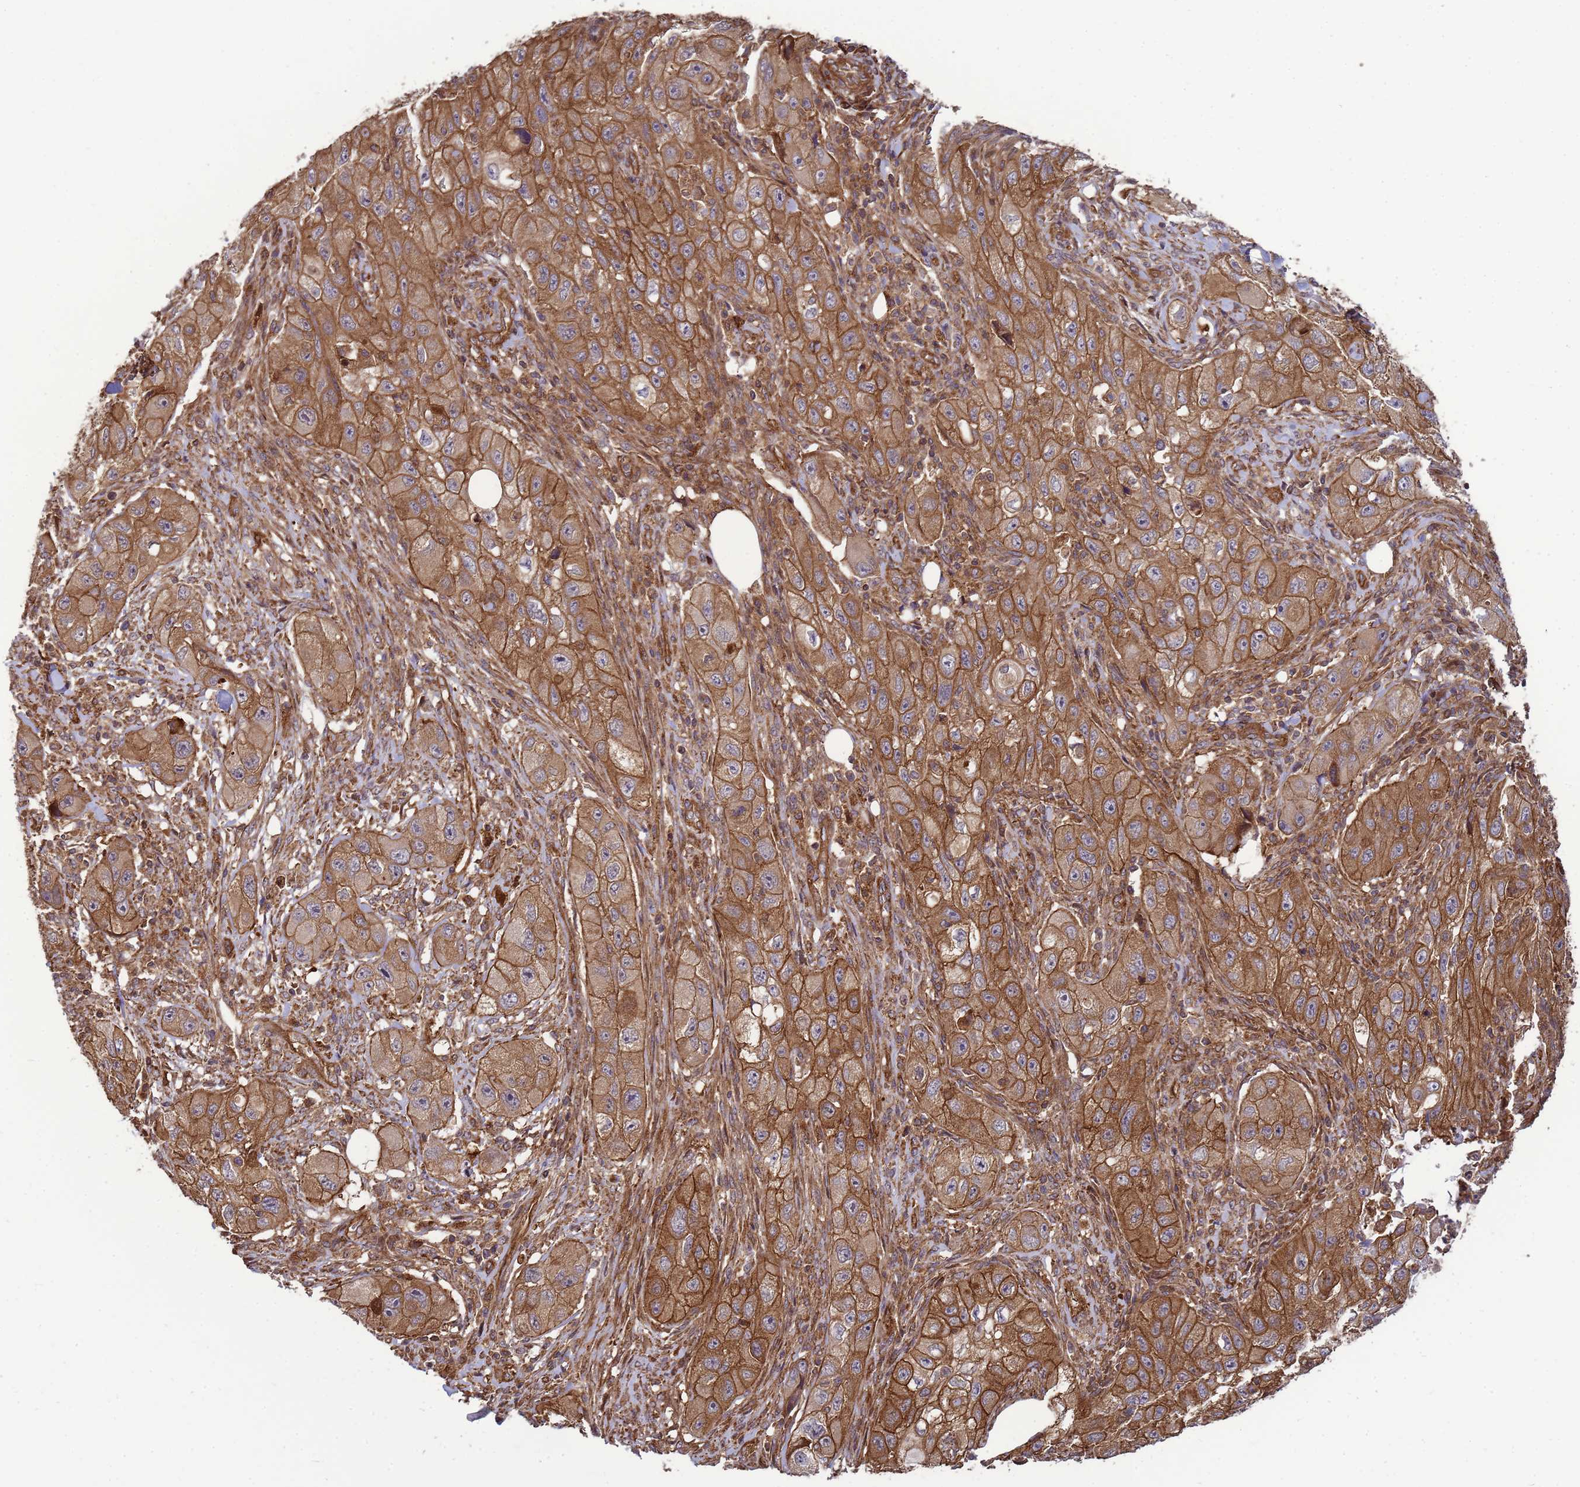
{"staining": {"intensity": "moderate", "quantity": ">75%", "location": "cytoplasmic/membranous"}, "tissue": "skin cancer", "cell_type": "Tumor cells", "image_type": "cancer", "snomed": [{"axis": "morphology", "description": "Squamous cell carcinoma, NOS"}, {"axis": "topography", "description": "Skin"}, {"axis": "topography", "description": "Subcutis"}], "caption": "Tumor cells show medium levels of moderate cytoplasmic/membranous expression in approximately >75% of cells in human squamous cell carcinoma (skin).", "gene": "CNOT1", "patient": {"sex": "male", "age": 73}}